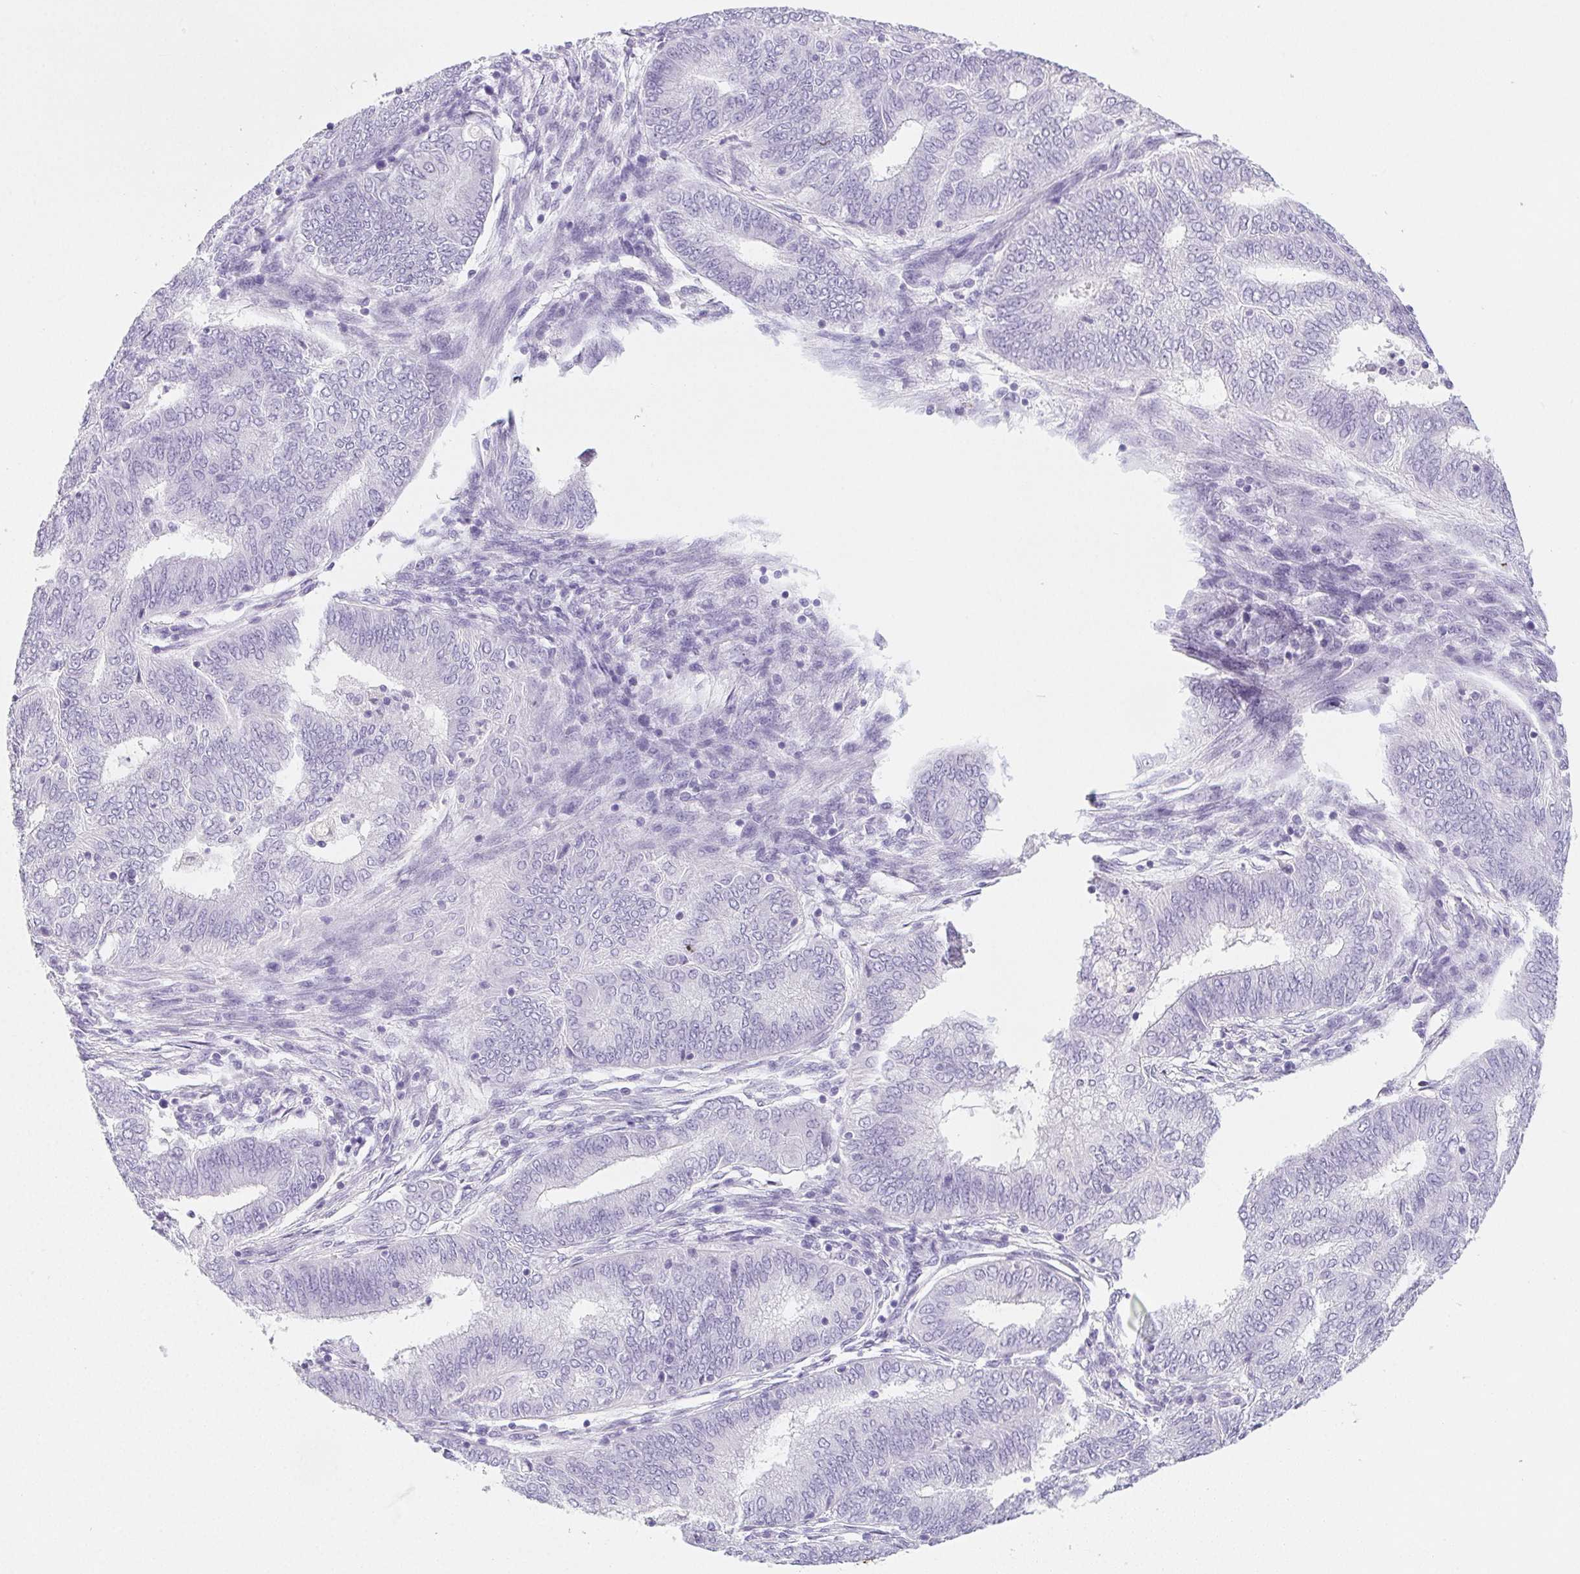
{"staining": {"intensity": "negative", "quantity": "none", "location": "none"}, "tissue": "endometrial cancer", "cell_type": "Tumor cells", "image_type": "cancer", "snomed": [{"axis": "morphology", "description": "Adenocarcinoma, NOS"}, {"axis": "topography", "description": "Endometrium"}], "caption": "Tumor cells are negative for brown protein staining in endometrial adenocarcinoma.", "gene": "VTN", "patient": {"sex": "female", "age": 62}}